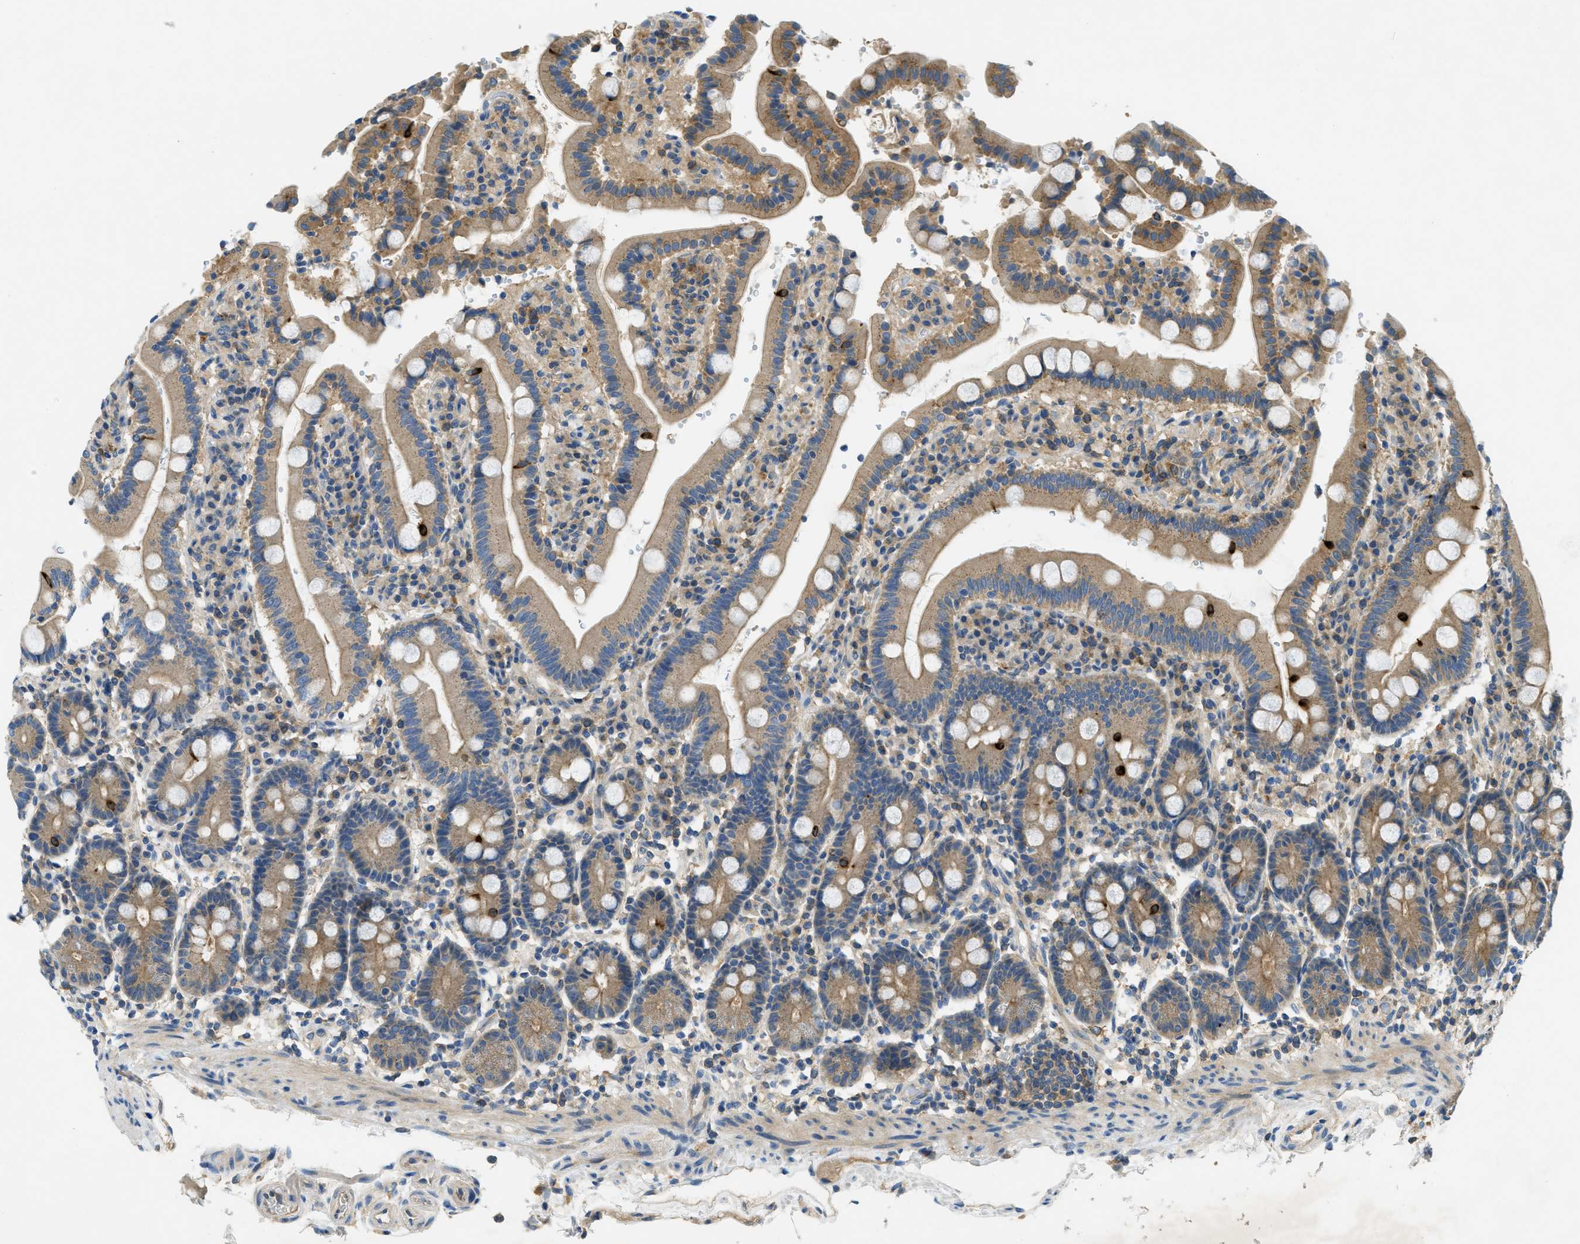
{"staining": {"intensity": "moderate", "quantity": ">75%", "location": "cytoplasmic/membranous"}, "tissue": "duodenum", "cell_type": "Glandular cells", "image_type": "normal", "snomed": [{"axis": "morphology", "description": "Normal tissue, NOS"}, {"axis": "topography", "description": "Small intestine, NOS"}], "caption": "Protein analysis of benign duodenum reveals moderate cytoplasmic/membranous positivity in about >75% of glandular cells. The protein is shown in brown color, while the nuclei are stained blue.", "gene": "RIPK2", "patient": {"sex": "female", "age": 71}}